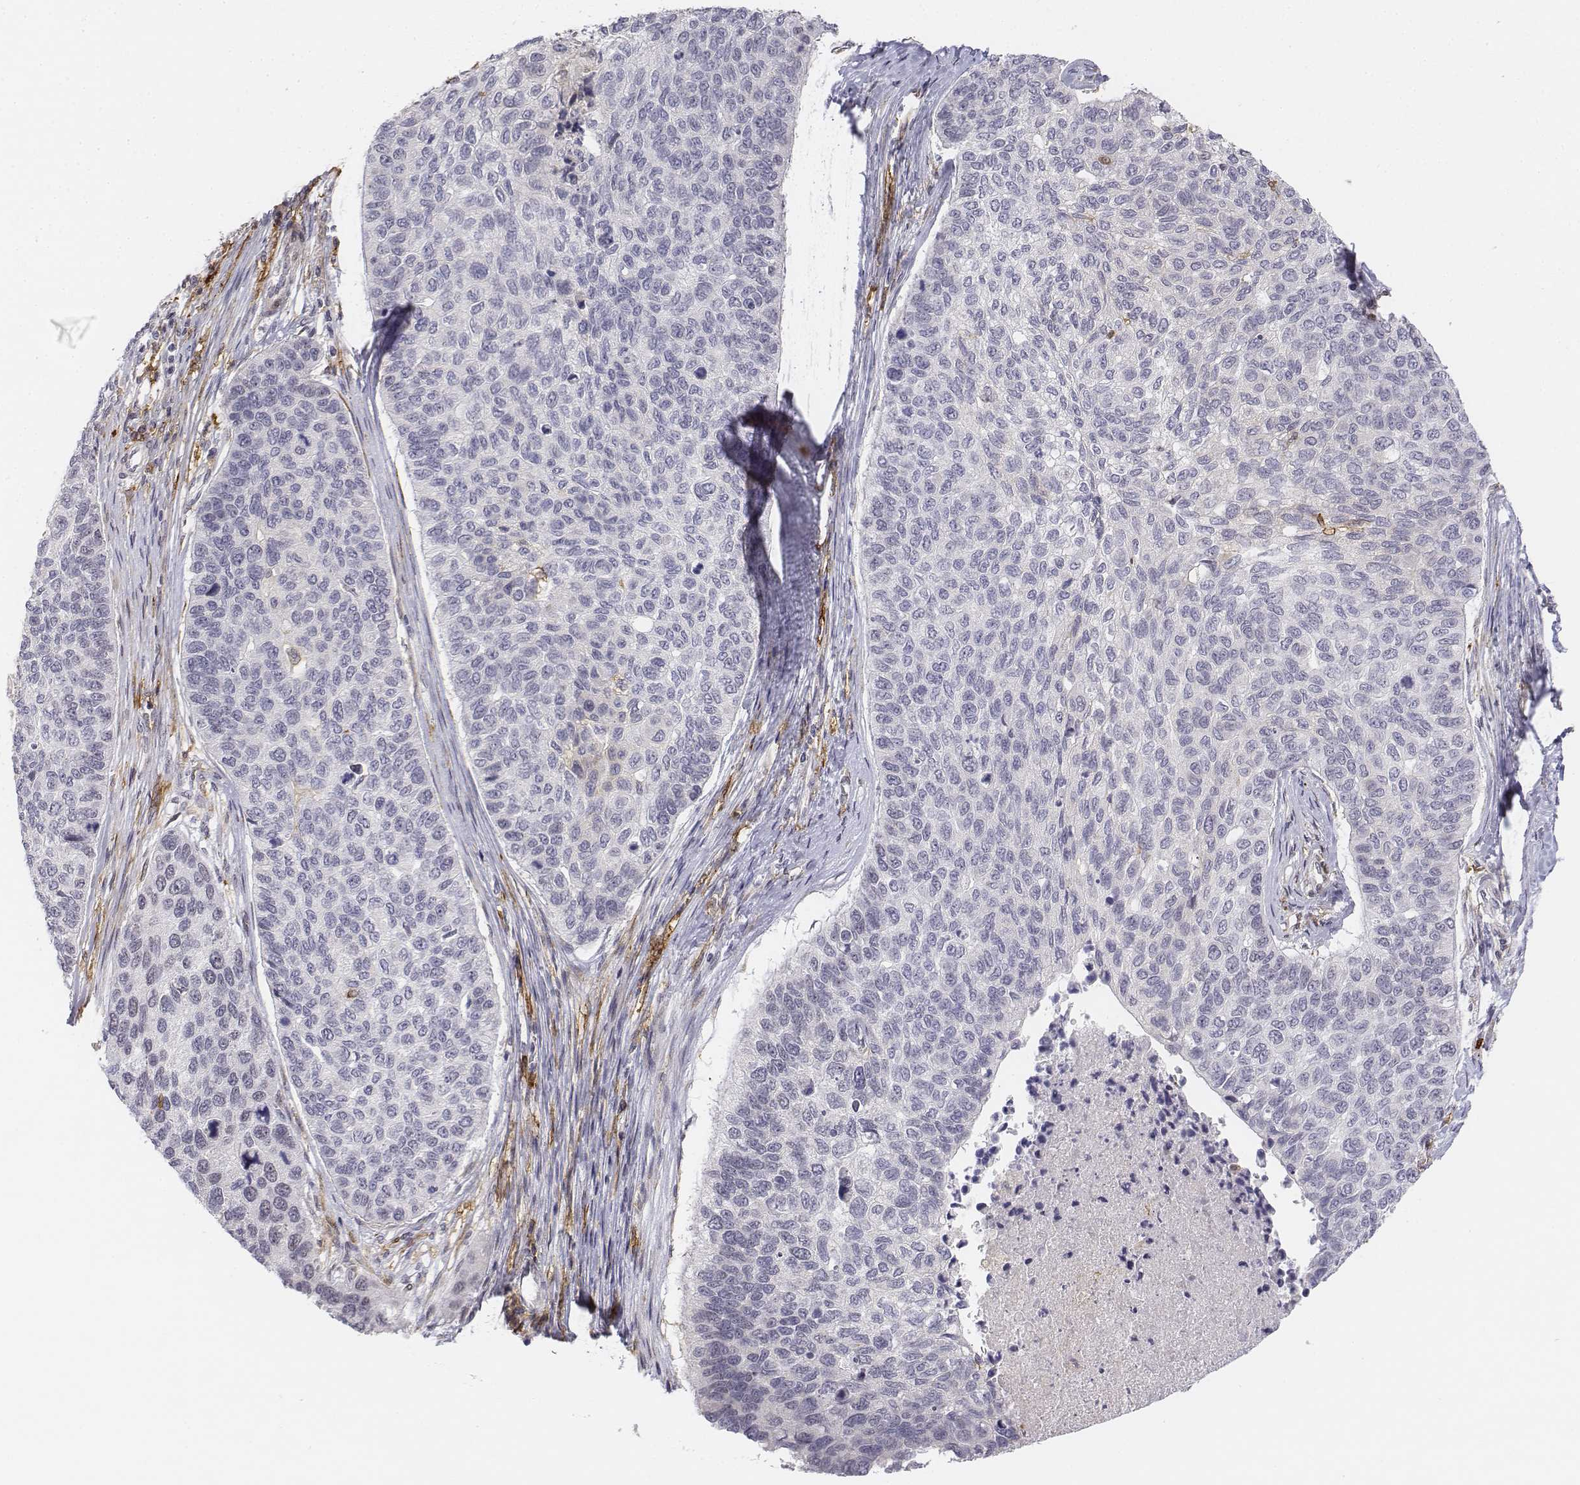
{"staining": {"intensity": "negative", "quantity": "none", "location": "none"}, "tissue": "lung cancer", "cell_type": "Tumor cells", "image_type": "cancer", "snomed": [{"axis": "morphology", "description": "Squamous cell carcinoma, NOS"}, {"axis": "topography", "description": "Lung"}], "caption": "Histopathology image shows no significant protein staining in tumor cells of lung squamous cell carcinoma. The staining is performed using DAB brown chromogen with nuclei counter-stained in using hematoxylin.", "gene": "CD14", "patient": {"sex": "male", "age": 69}}